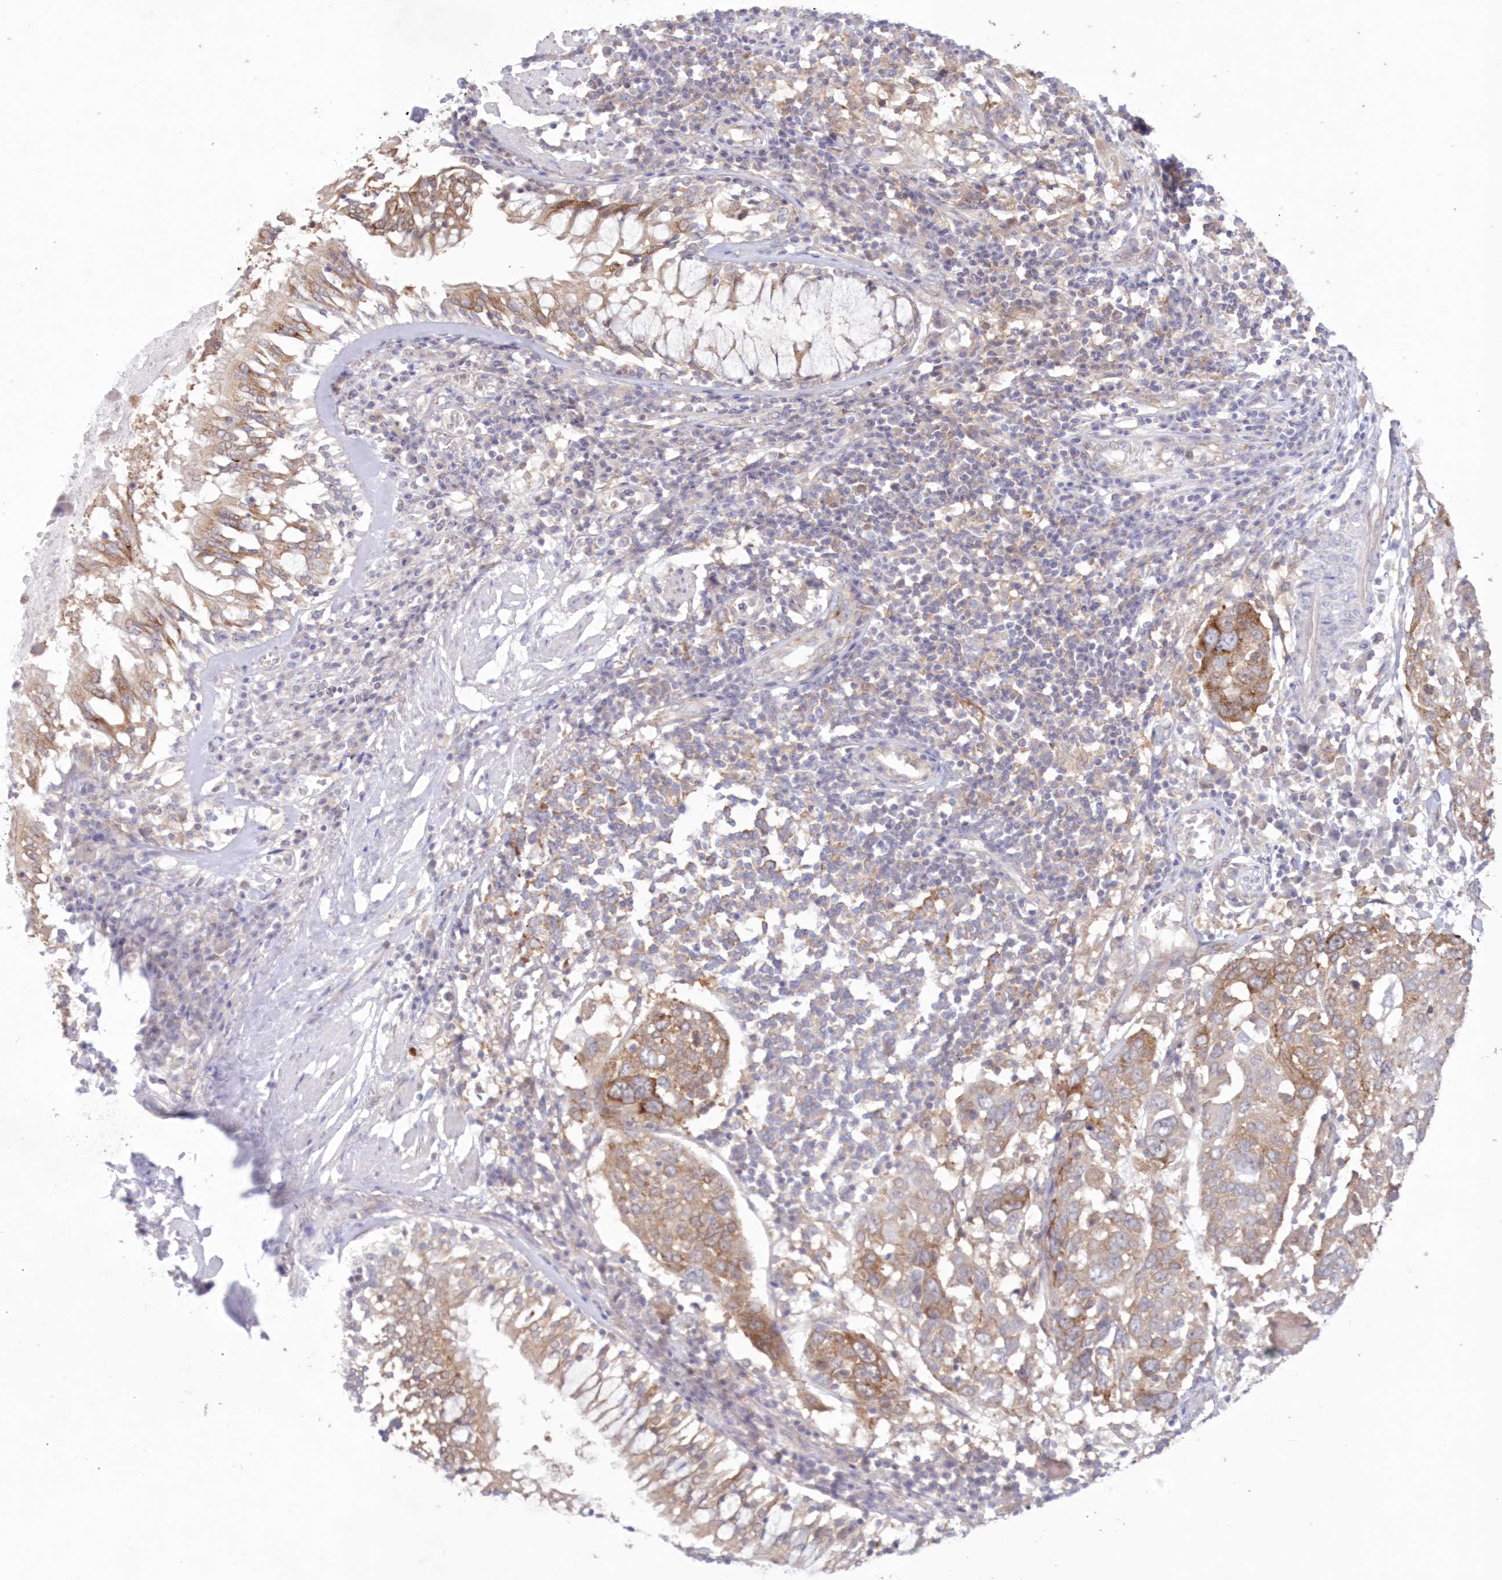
{"staining": {"intensity": "moderate", "quantity": ">75%", "location": "cytoplasmic/membranous"}, "tissue": "lung cancer", "cell_type": "Tumor cells", "image_type": "cancer", "snomed": [{"axis": "morphology", "description": "Squamous cell carcinoma, NOS"}, {"axis": "topography", "description": "Lung"}], "caption": "Approximately >75% of tumor cells in human lung cancer show moderate cytoplasmic/membranous protein staining as visualized by brown immunohistochemical staining.", "gene": "RNPEP", "patient": {"sex": "male", "age": 65}}